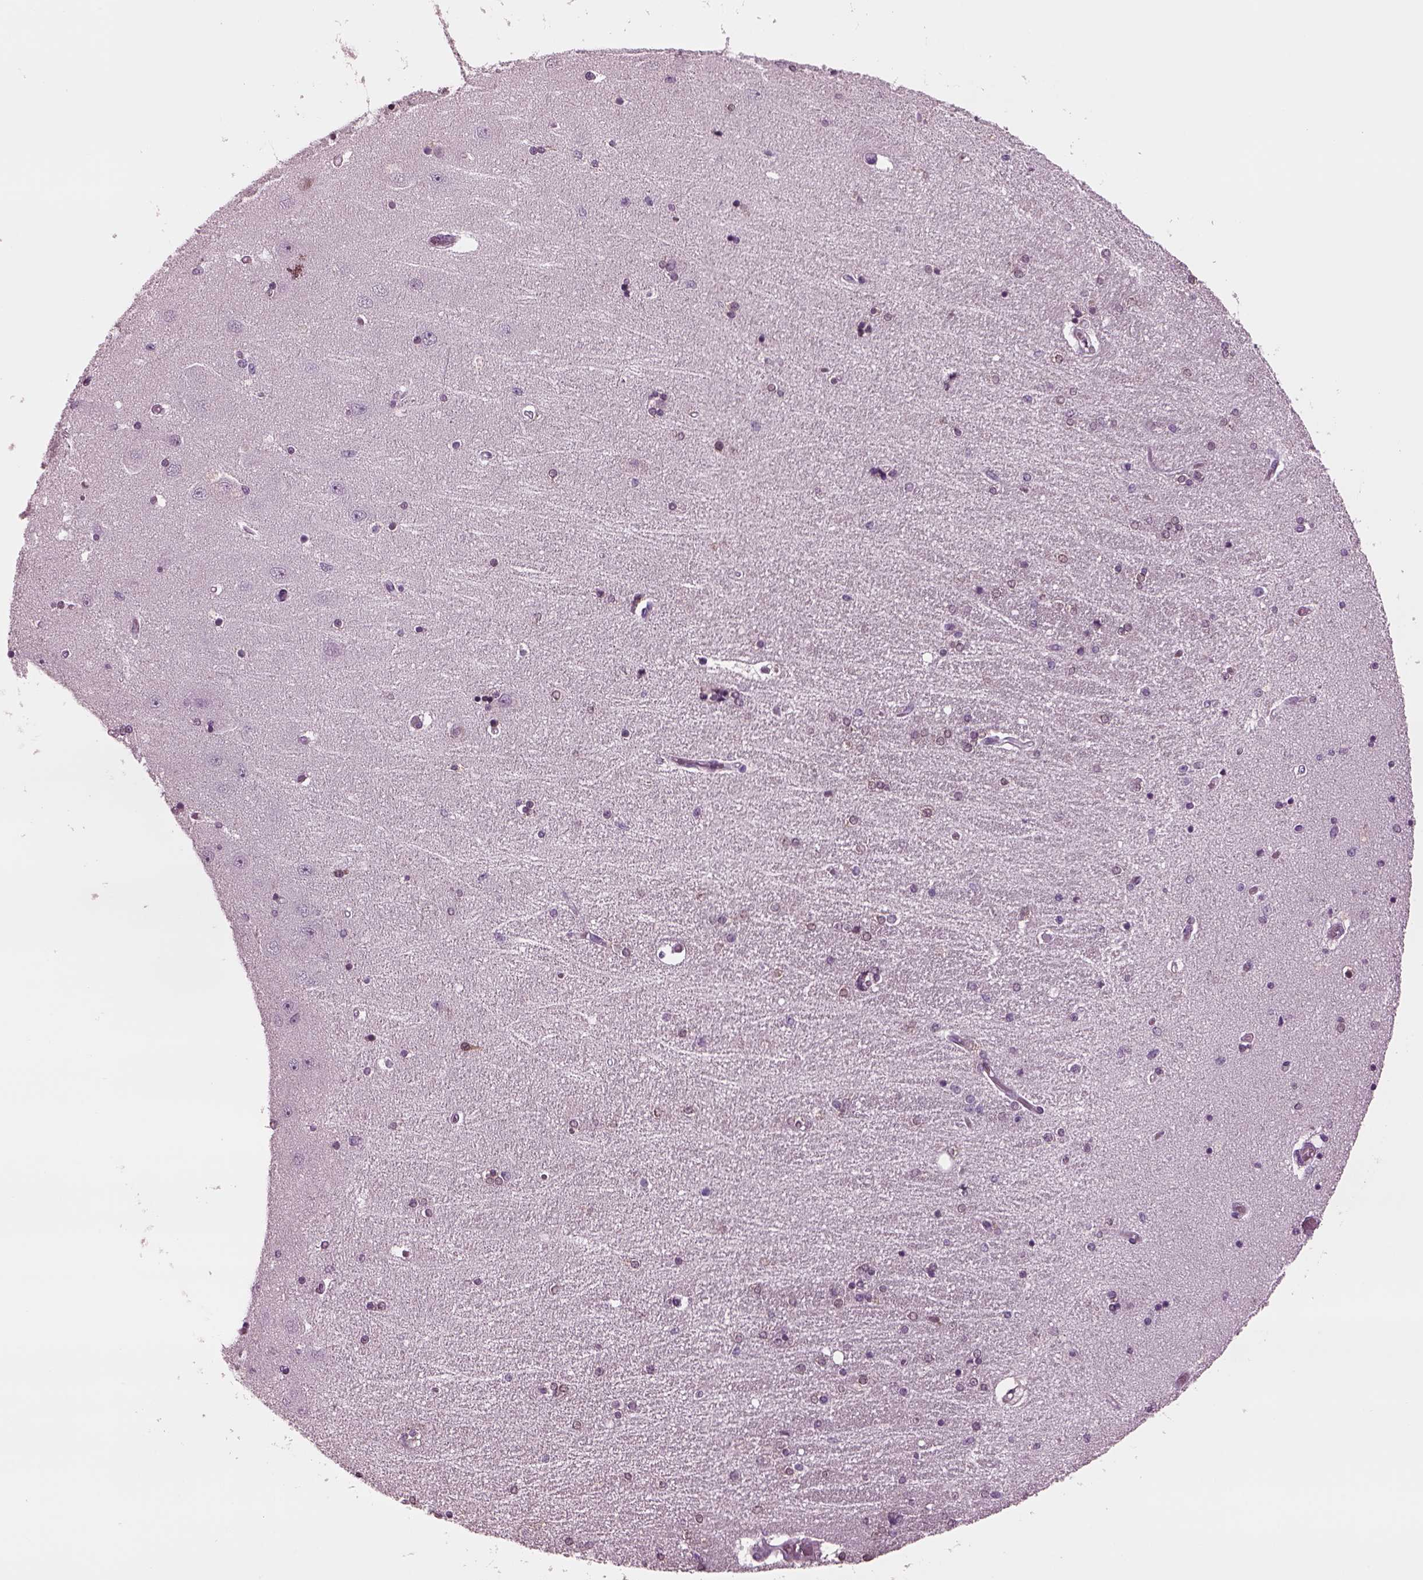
{"staining": {"intensity": "negative", "quantity": "none", "location": "none"}, "tissue": "hippocampus", "cell_type": "Glial cells", "image_type": "normal", "snomed": [{"axis": "morphology", "description": "Normal tissue, NOS"}, {"axis": "topography", "description": "Hippocampus"}], "caption": "Immunohistochemical staining of normal hippocampus exhibits no significant expression in glial cells. (DAB (3,3'-diaminobenzidine) IHC with hematoxylin counter stain).", "gene": "TPPP2", "patient": {"sex": "female", "age": 54}}